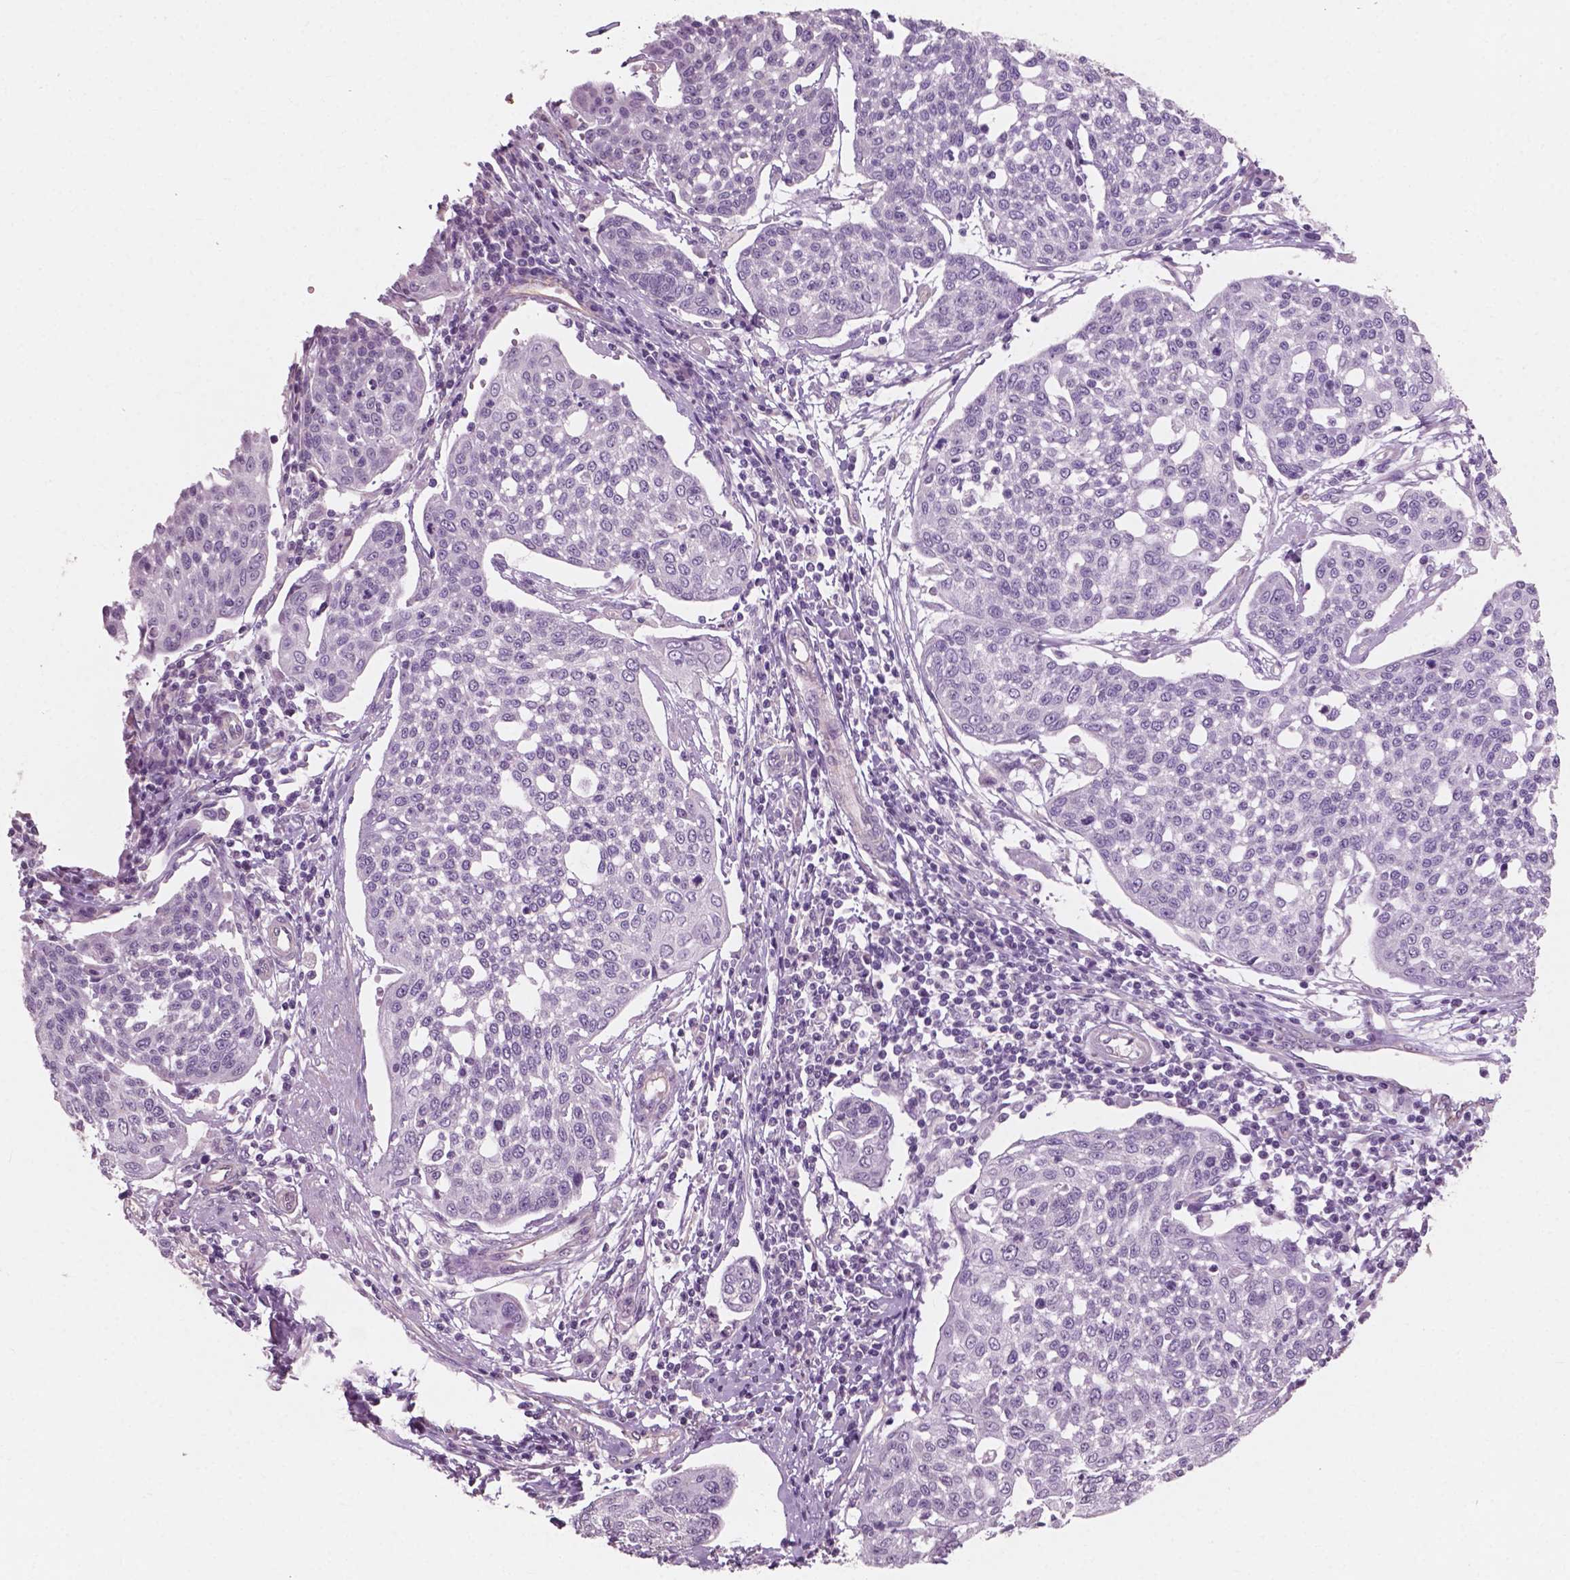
{"staining": {"intensity": "negative", "quantity": "none", "location": "none"}, "tissue": "cervical cancer", "cell_type": "Tumor cells", "image_type": "cancer", "snomed": [{"axis": "morphology", "description": "Squamous cell carcinoma, NOS"}, {"axis": "topography", "description": "Cervix"}], "caption": "The immunohistochemistry micrograph has no significant positivity in tumor cells of cervical cancer (squamous cell carcinoma) tissue.", "gene": "AWAT1", "patient": {"sex": "female", "age": 34}}